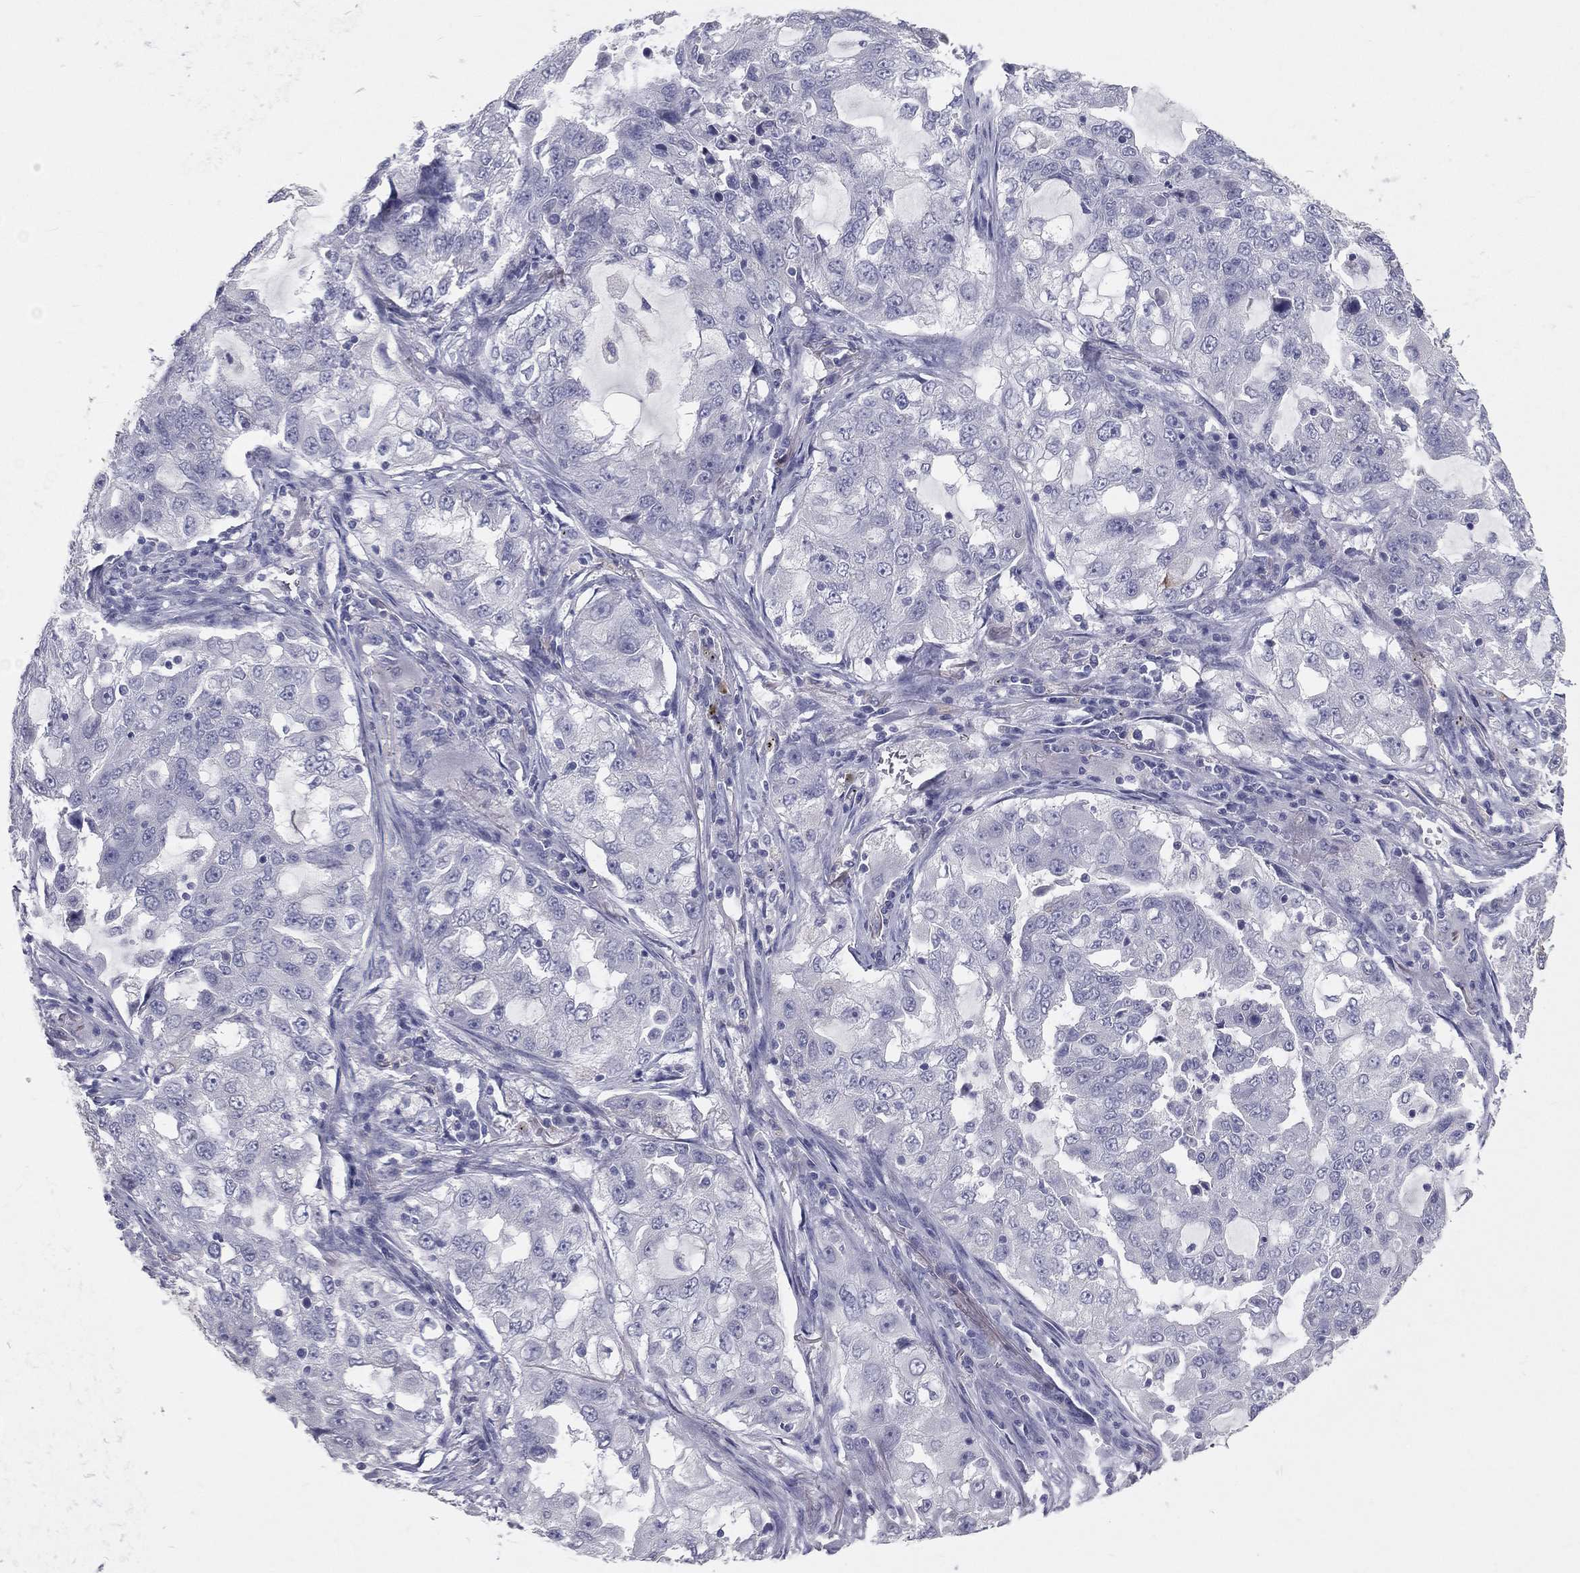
{"staining": {"intensity": "moderate", "quantity": "<25%", "location": "cytoplasmic/membranous"}, "tissue": "lung cancer", "cell_type": "Tumor cells", "image_type": "cancer", "snomed": [{"axis": "morphology", "description": "Adenocarcinoma, NOS"}, {"axis": "topography", "description": "Lung"}], "caption": "Tumor cells exhibit moderate cytoplasmic/membranous expression in approximately <25% of cells in adenocarcinoma (lung). Nuclei are stained in blue.", "gene": "TFPI2", "patient": {"sex": "female", "age": 61}}